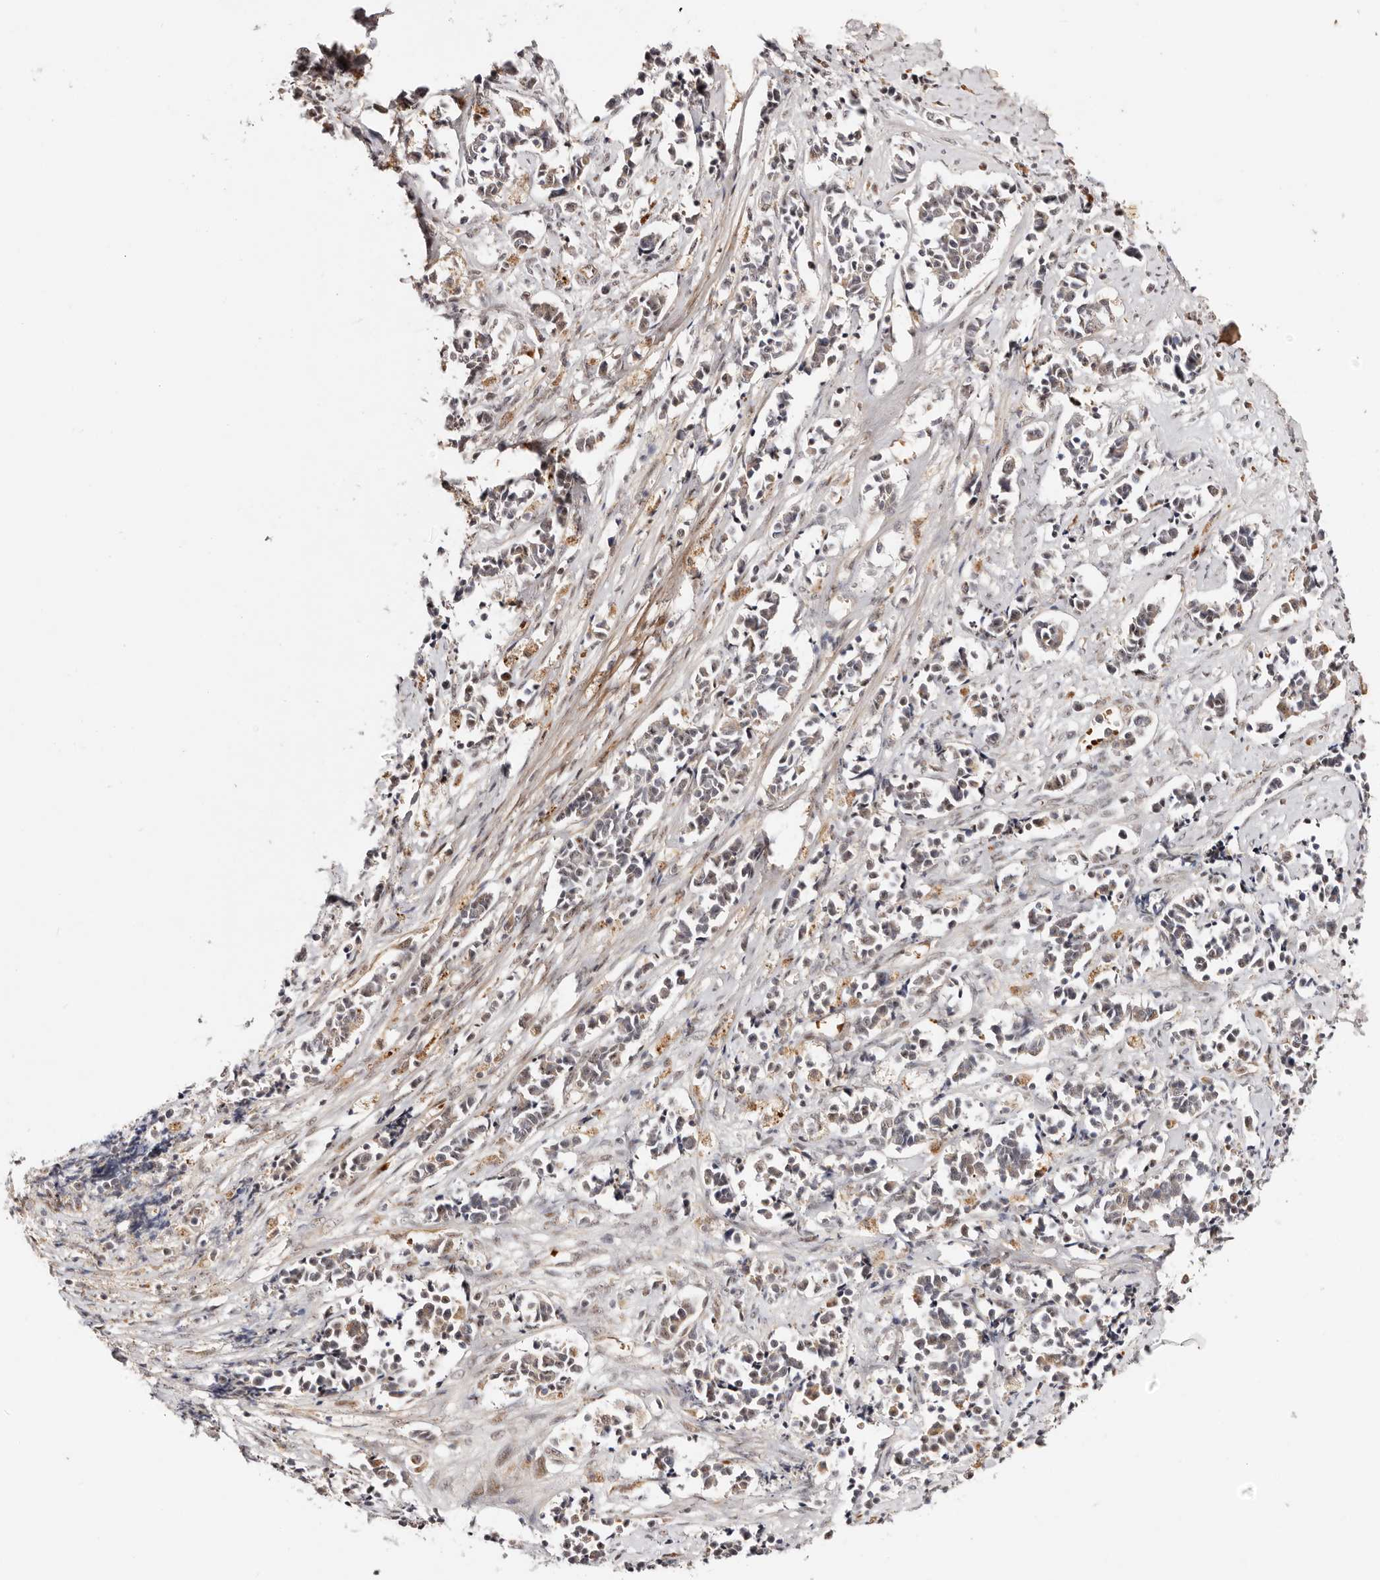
{"staining": {"intensity": "weak", "quantity": "25%-75%", "location": "cytoplasmic/membranous"}, "tissue": "cervical cancer", "cell_type": "Tumor cells", "image_type": "cancer", "snomed": [{"axis": "morphology", "description": "Normal tissue, NOS"}, {"axis": "morphology", "description": "Squamous cell carcinoma, NOS"}, {"axis": "topography", "description": "Cervix"}], "caption": "There is low levels of weak cytoplasmic/membranous positivity in tumor cells of squamous cell carcinoma (cervical), as demonstrated by immunohistochemical staining (brown color).", "gene": "WRN", "patient": {"sex": "female", "age": 35}}